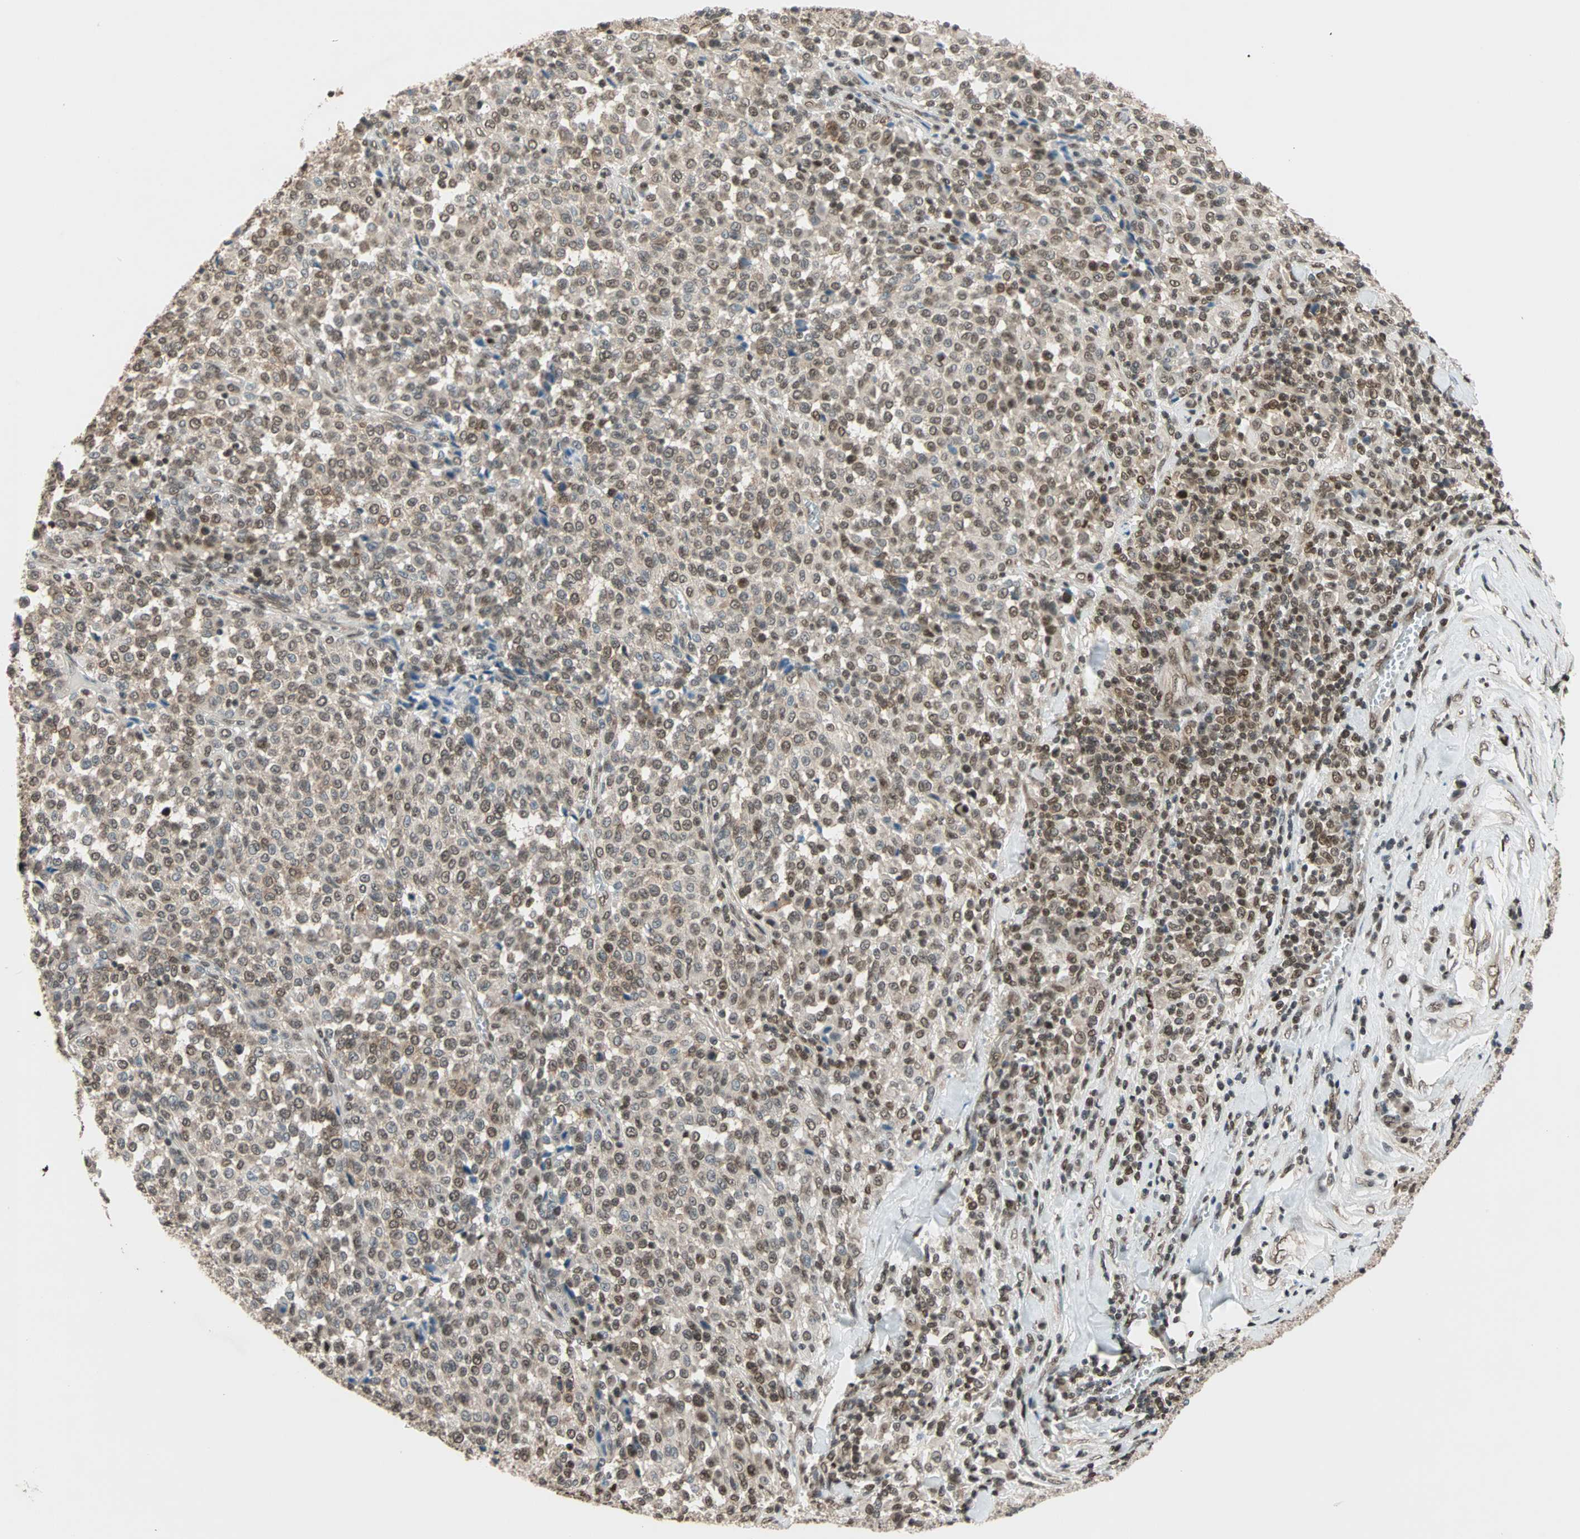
{"staining": {"intensity": "weak", "quantity": "25%-75%", "location": "nuclear"}, "tissue": "melanoma", "cell_type": "Tumor cells", "image_type": "cancer", "snomed": [{"axis": "morphology", "description": "Malignant melanoma, Metastatic site"}, {"axis": "topography", "description": "Pancreas"}], "caption": "IHC image of melanoma stained for a protein (brown), which displays low levels of weak nuclear positivity in about 25%-75% of tumor cells.", "gene": "DAZAP1", "patient": {"sex": "female", "age": 30}}